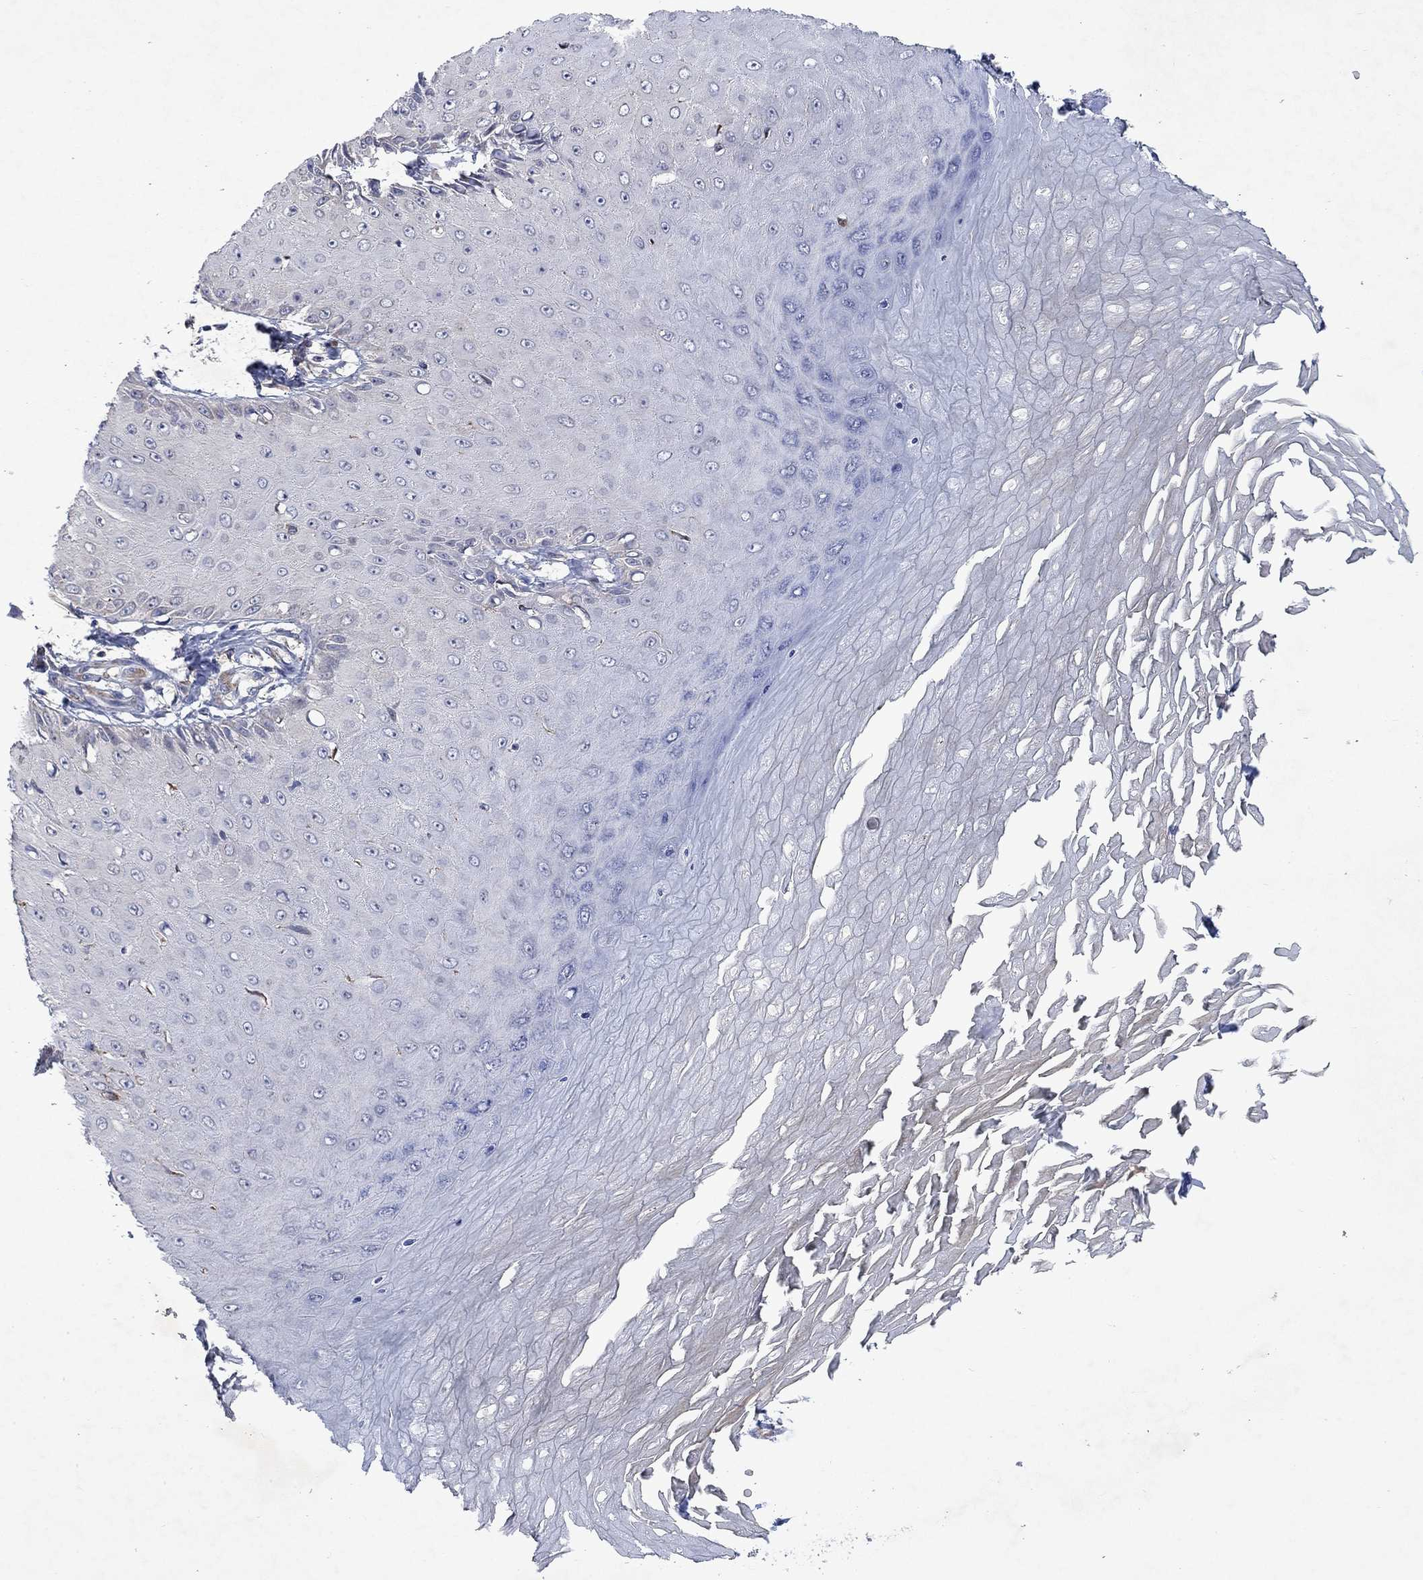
{"staining": {"intensity": "negative", "quantity": "none", "location": "none"}, "tissue": "skin cancer", "cell_type": "Tumor cells", "image_type": "cancer", "snomed": [{"axis": "morphology", "description": "Inflammation, NOS"}, {"axis": "morphology", "description": "Squamous cell carcinoma, NOS"}, {"axis": "topography", "description": "Skin"}], "caption": "Image shows no protein expression in tumor cells of squamous cell carcinoma (skin) tissue. (Immunohistochemistry (ihc), brightfield microscopy, high magnification).", "gene": "TMEM97", "patient": {"sex": "male", "age": 70}}